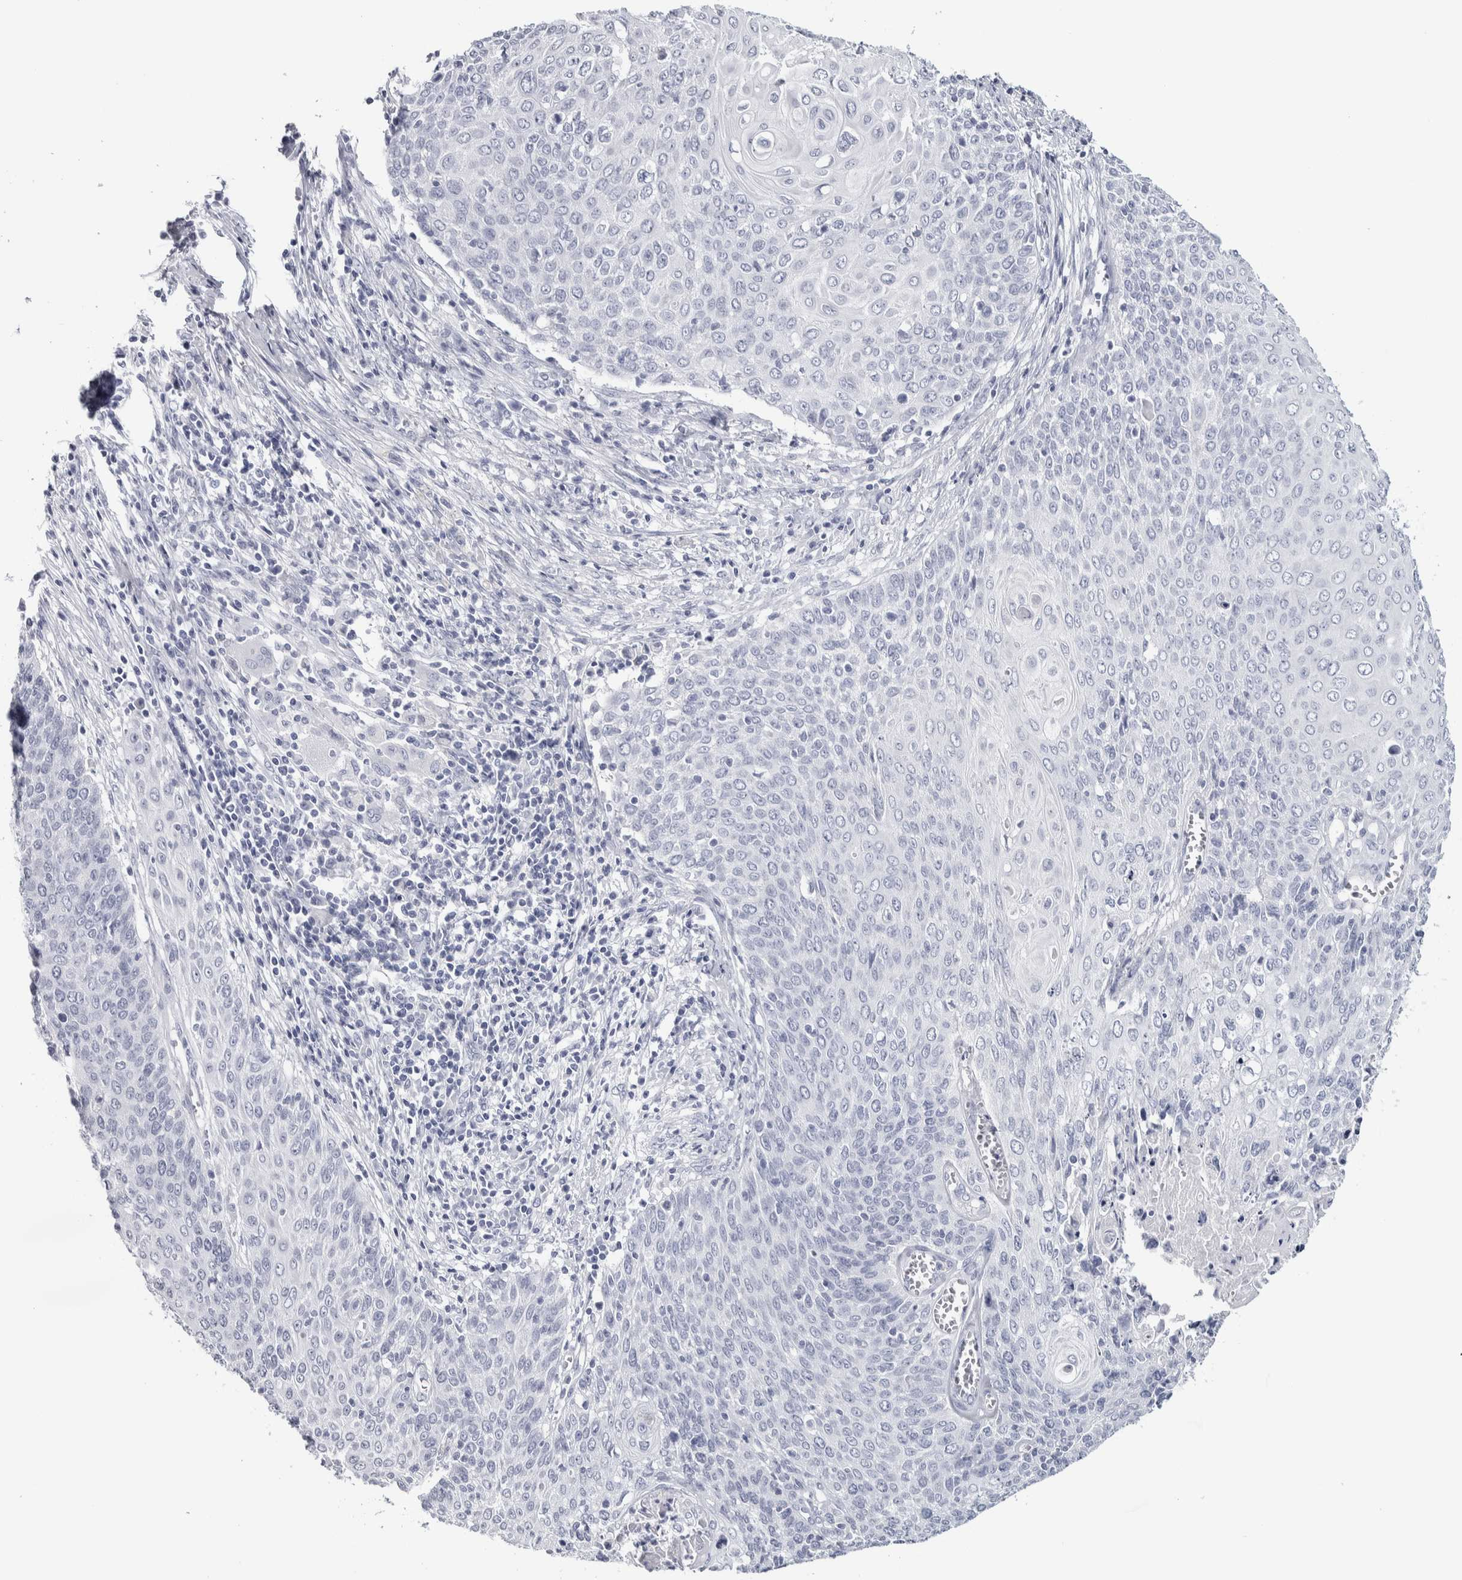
{"staining": {"intensity": "negative", "quantity": "none", "location": "none"}, "tissue": "cervical cancer", "cell_type": "Tumor cells", "image_type": "cancer", "snomed": [{"axis": "morphology", "description": "Squamous cell carcinoma, NOS"}, {"axis": "topography", "description": "Cervix"}], "caption": "Immunohistochemical staining of cervical cancer (squamous cell carcinoma) reveals no significant positivity in tumor cells.", "gene": "NECAB1", "patient": {"sex": "female", "age": 39}}